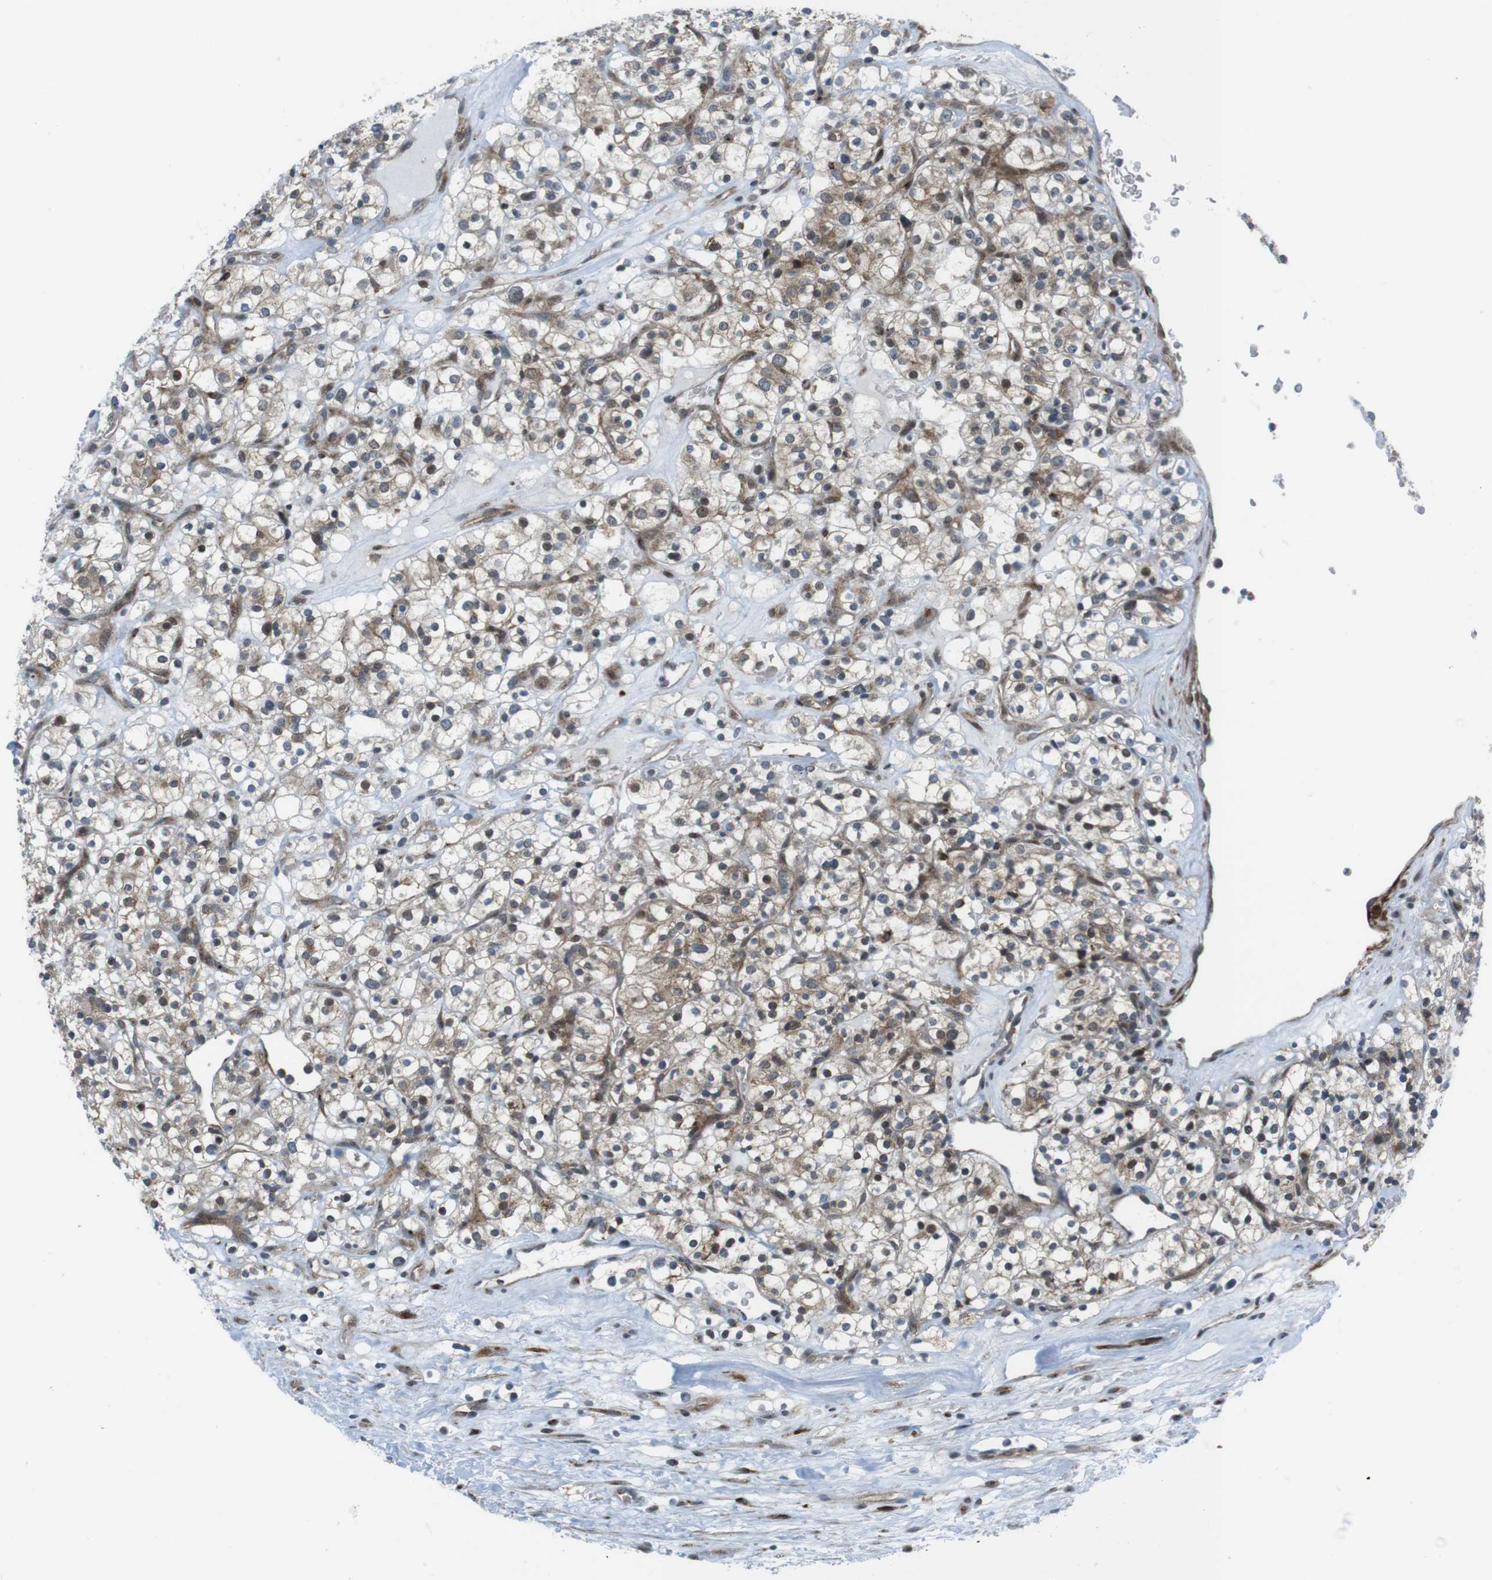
{"staining": {"intensity": "moderate", "quantity": "25%-75%", "location": "cytoplasmic/membranous,nuclear"}, "tissue": "renal cancer", "cell_type": "Tumor cells", "image_type": "cancer", "snomed": [{"axis": "morphology", "description": "Normal tissue, NOS"}, {"axis": "morphology", "description": "Adenocarcinoma, NOS"}, {"axis": "topography", "description": "Kidney"}], "caption": "A histopathology image of adenocarcinoma (renal) stained for a protein exhibits moderate cytoplasmic/membranous and nuclear brown staining in tumor cells.", "gene": "CUL7", "patient": {"sex": "female", "age": 72}}